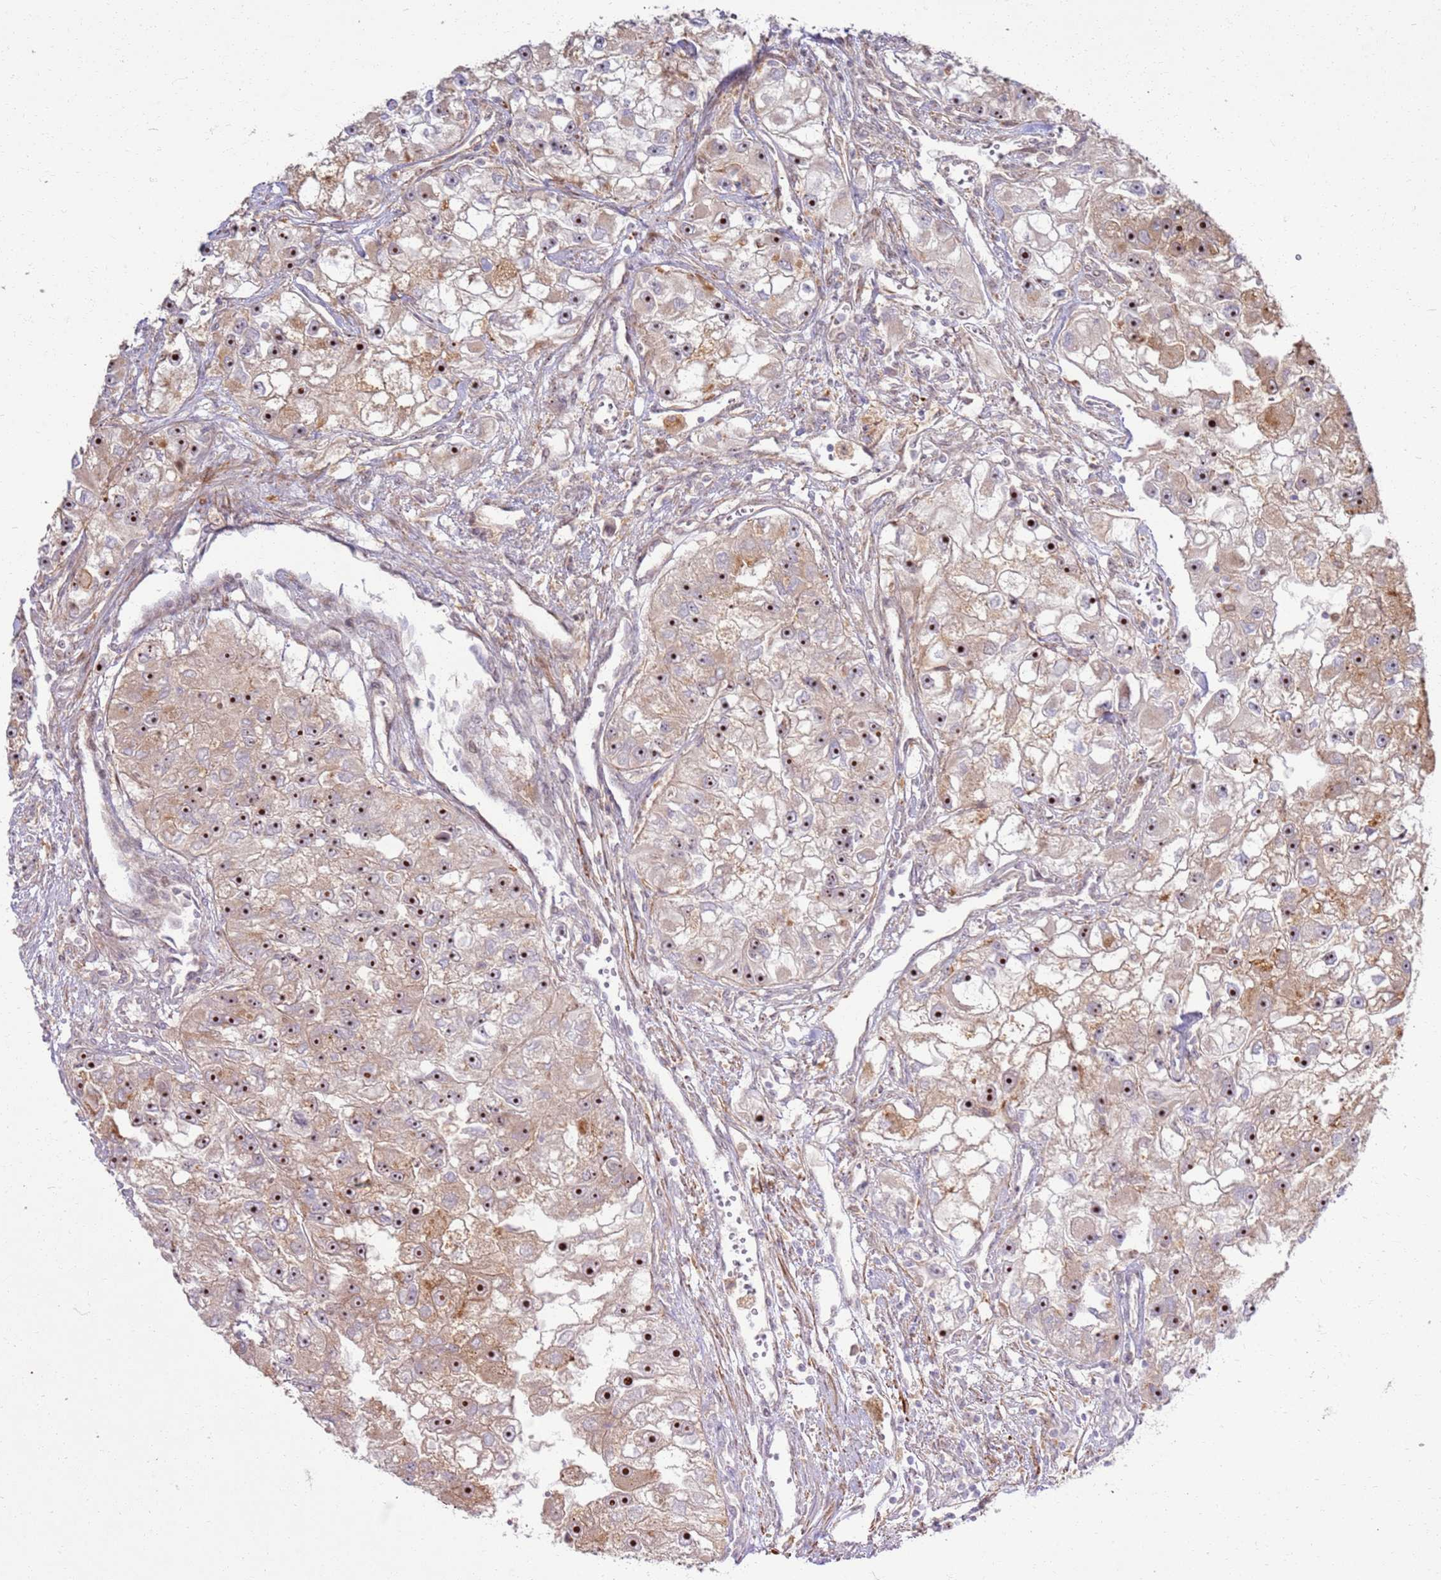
{"staining": {"intensity": "strong", "quantity": ">75%", "location": "nuclear"}, "tissue": "renal cancer", "cell_type": "Tumor cells", "image_type": "cancer", "snomed": [{"axis": "morphology", "description": "Adenocarcinoma, NOS"}, {"axis": "topography", "description": "Kidney"}], "caption": "Renal adenocarcinoma was stained to show a protein in brown. There is high levels of strong nuclear positivity in approximately >75% of tumor cells.", "gene": "CNPY1", "patient": {"sex": "male", "age": 63}}